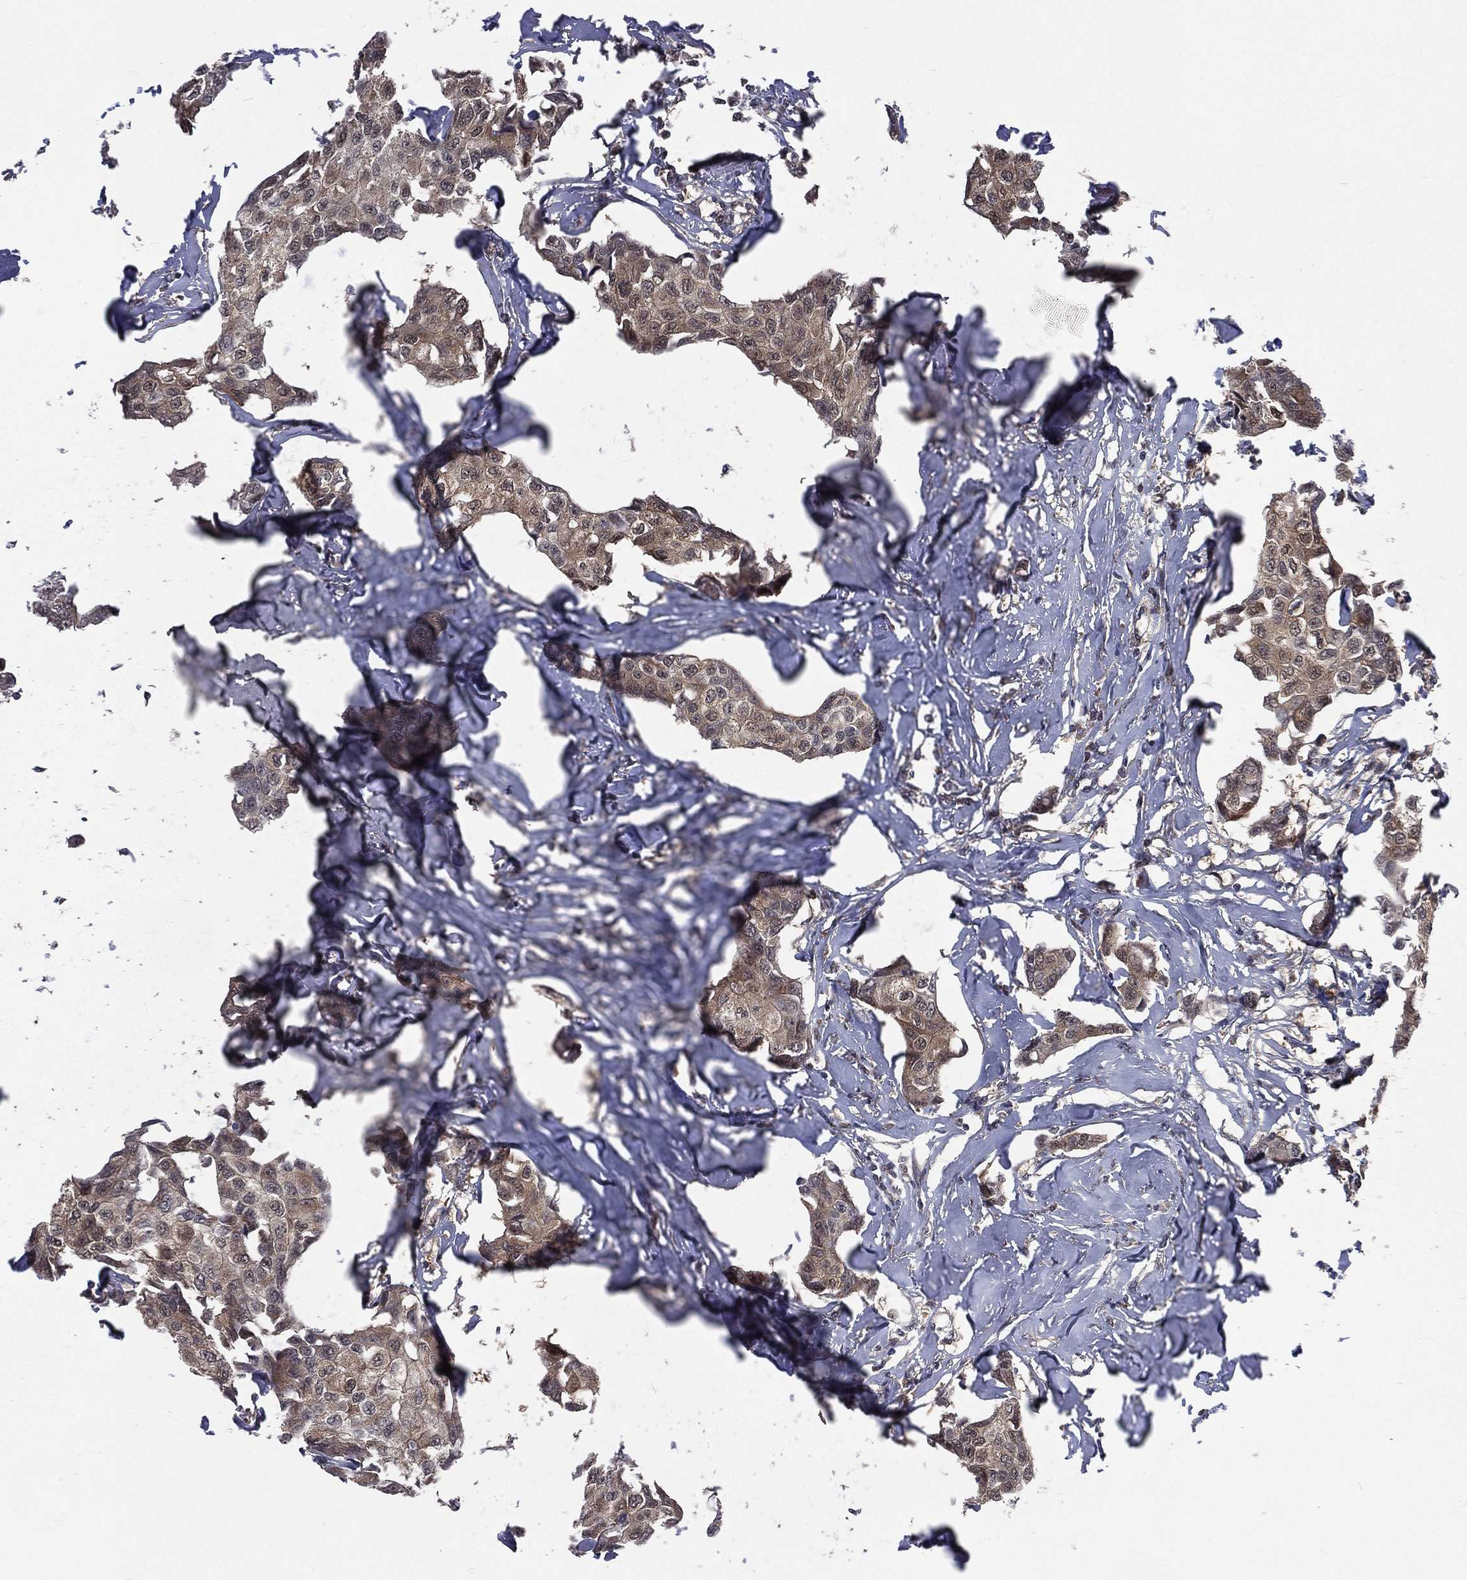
{"staining": {"intensity": "weak", "quantity": "25%-75%", "location": "cytoplasmic/membranous"}, "tissue": "breast cancer", "cell_type": "Tumor cells", "image_type": "cancer", "snomed": [{"axis": "morphology", "description": "Duct carcinoma"}, {"axis": "topography", "description": "Breast"}], "caption": "Immunohistochemical staining of infiltrating ductal carcinoma (breast) exhibits low levels of weak cytoplasmic/membranous protein positivity in approximately 25%-75% of tumor cells.", "gene": "ARL3", "patient": {"sex": "female", "age": 80}}